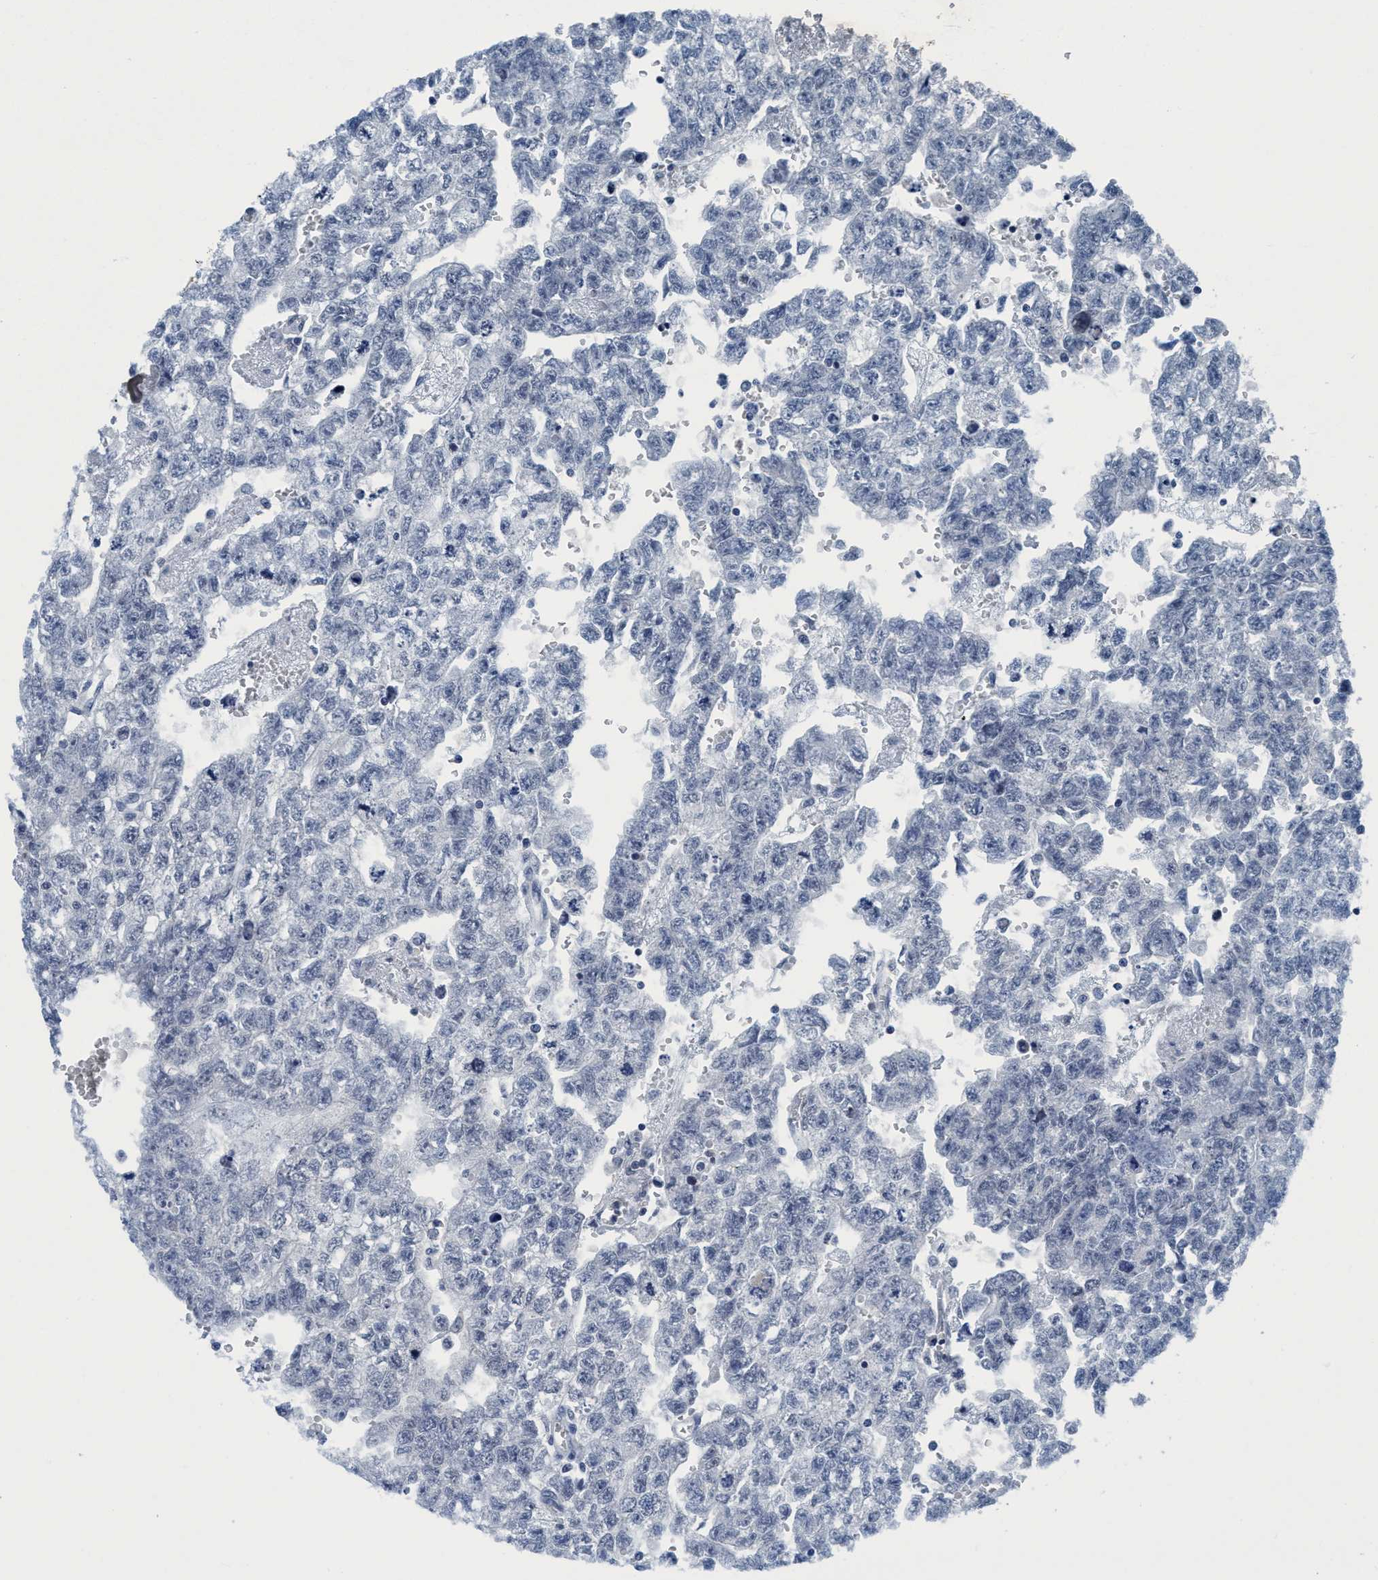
{"staining": {"intensity": "negative", "quantity": "none", "location": "none"}, "tissue": "testis cancer", "cell_type": "Tumor cells", "image_type": "cancer", "snomed": [{"axis": "morphology", "description": "Seminoma, NOS"}, {"axis": "morphology", "description": "Carcinoma, Embryonal, NOS"}, {"axis": "topography", "description": "Testis"}], "caption": "Human testis cancer stained for a protein using IHC shows no expression in tumor cells.", "gene": "DNAI1", "patient": {"sex": "male", "age": 38}}